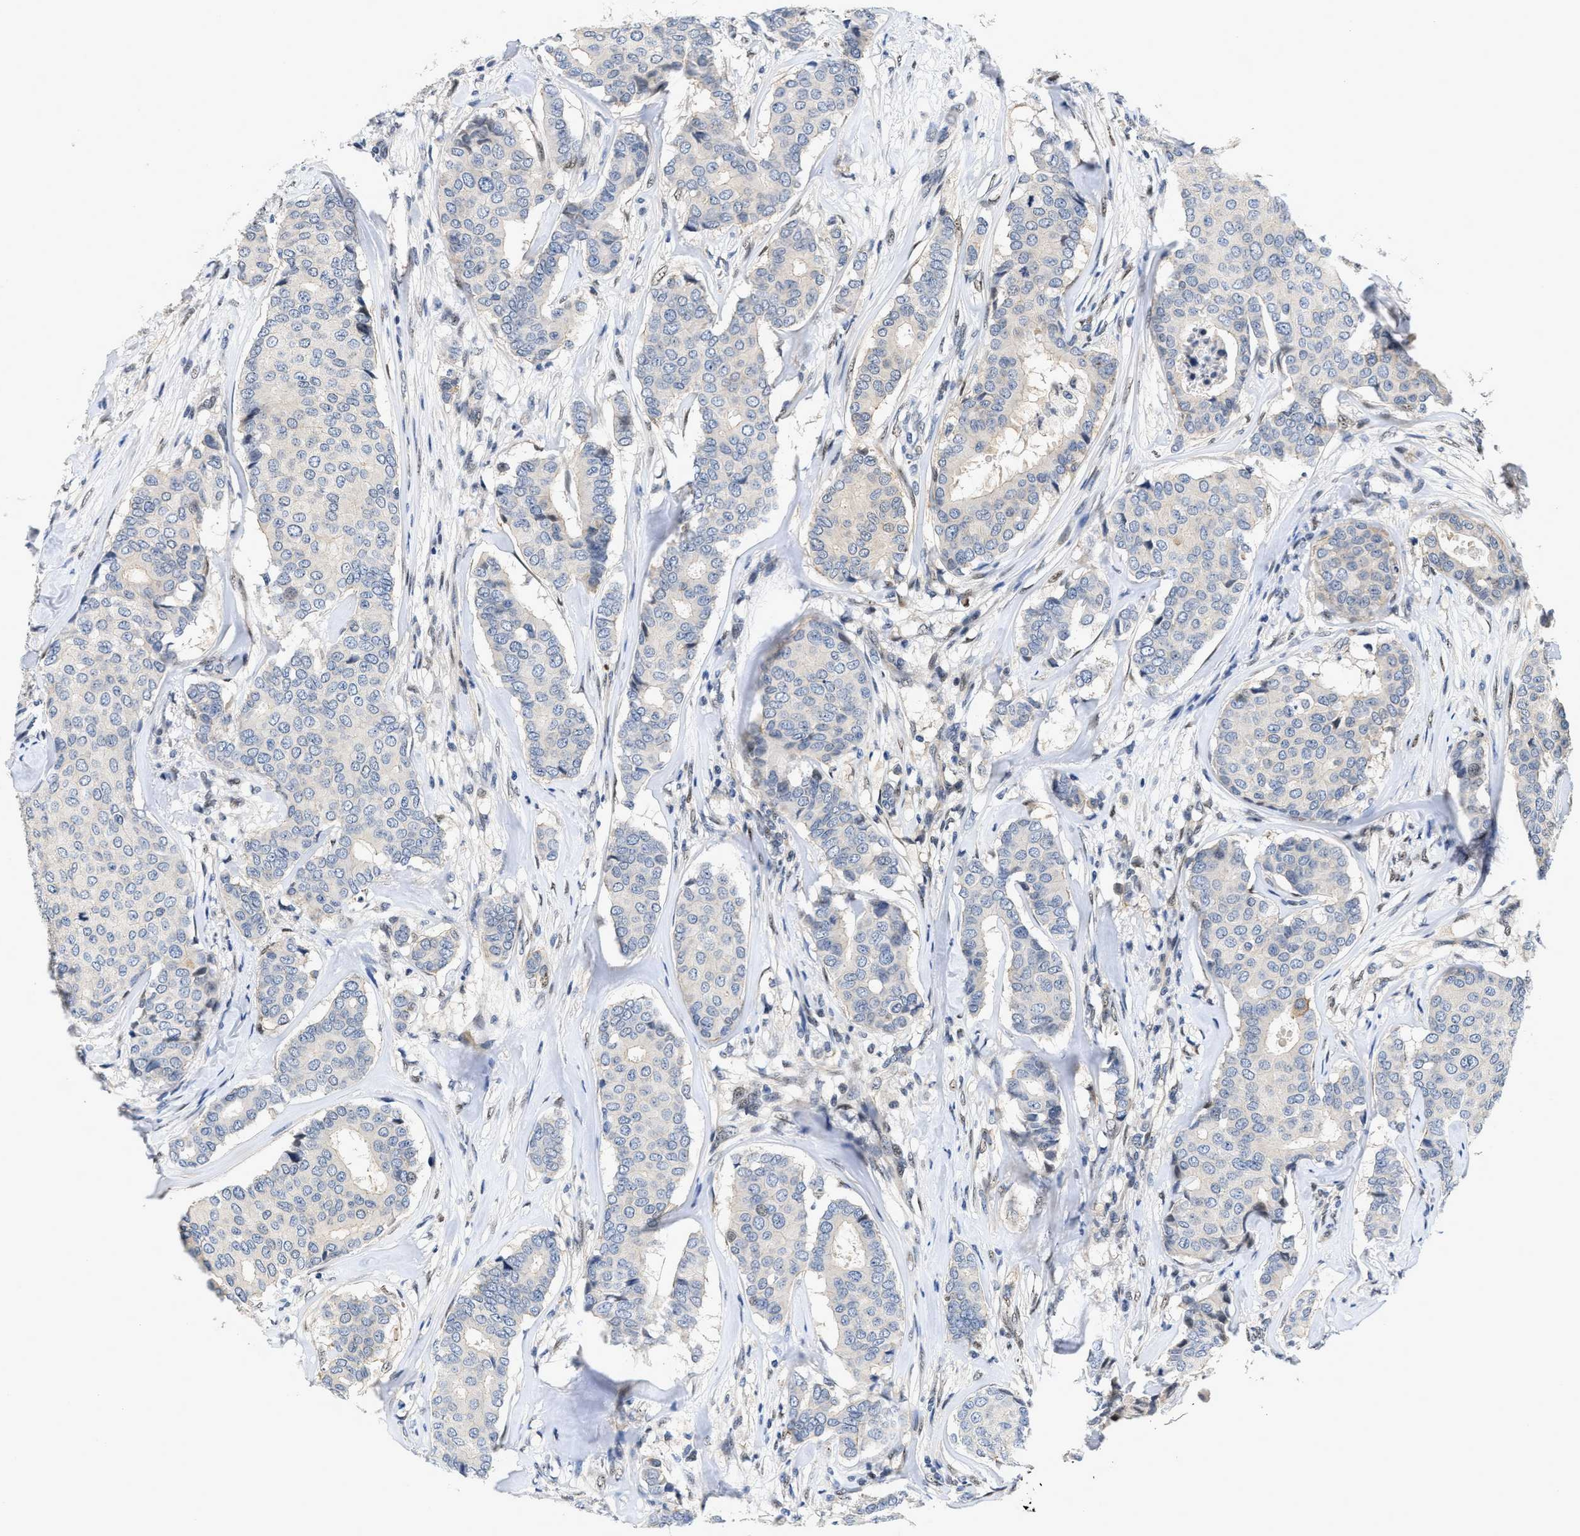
{"staining": {"intensity": "negative", "quantity": "none", "location": "none"}, "tissue": "breast cancer", "cell_type": "Tumor cells", "image_type": "cancer", "snomed": [{"axis": "morphology", "description": "Duct carcinoma"}, {"axis": "topography", "description": "Breast"}], "caption": "DAB immunohistochemical staining of human intraductal carcinoma (breast) shows no significant staining in tumor cells.", "gene": "VIP", "patient": {"sex": "female", "age": 75}}